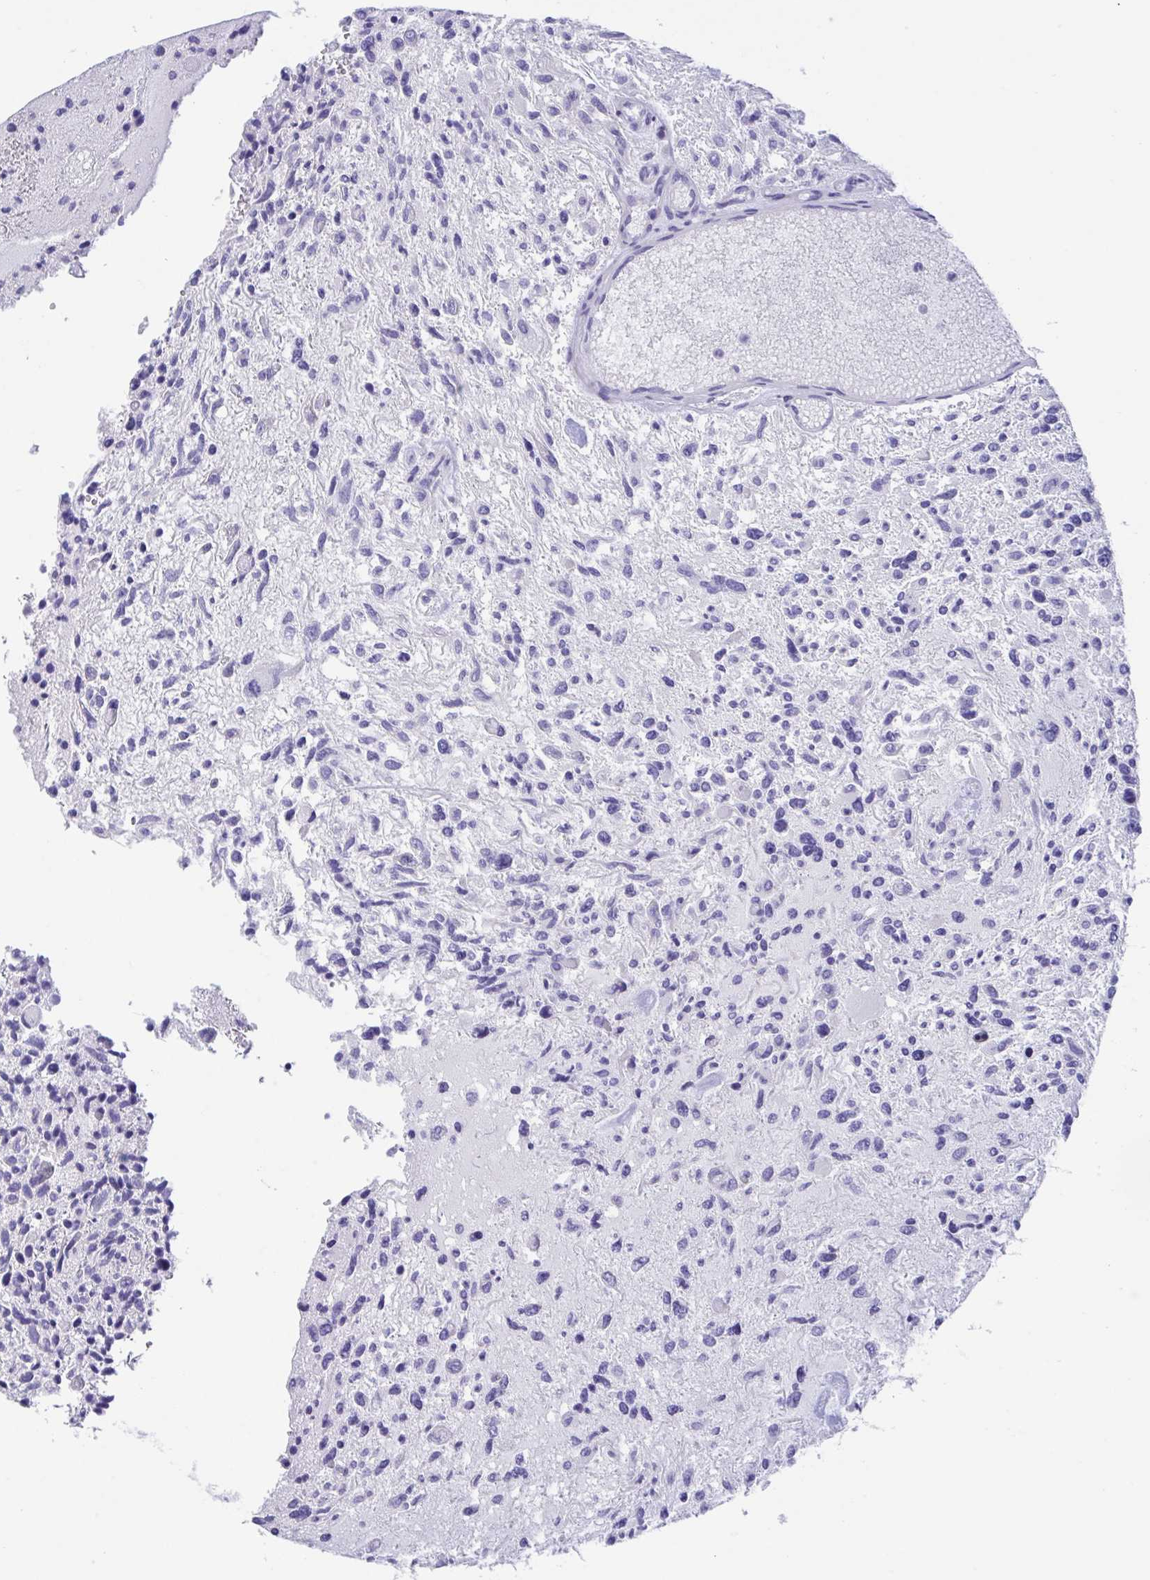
{"staining": {"intensity": "negative", "quantity": "none", "location": "none"}, "tissue": "glioma", "cell_type": "Tumor cells", "image_type": "cancer", "snomed": [{"axis": "morphology", "description": "Glioma, malignant, High grade"}, {"axis": "topography", "description": "Brain"}], "caption": "Immunohistochemistry (IHC) of malignant glioma (high-grade) displays no staining in tumor cells. The staining is performed using DAB brown chromogen with nuclei counter-stained in using hematoxylin.", "gene": "DTX3", "patient": {"sex": "female", "age": 11}}